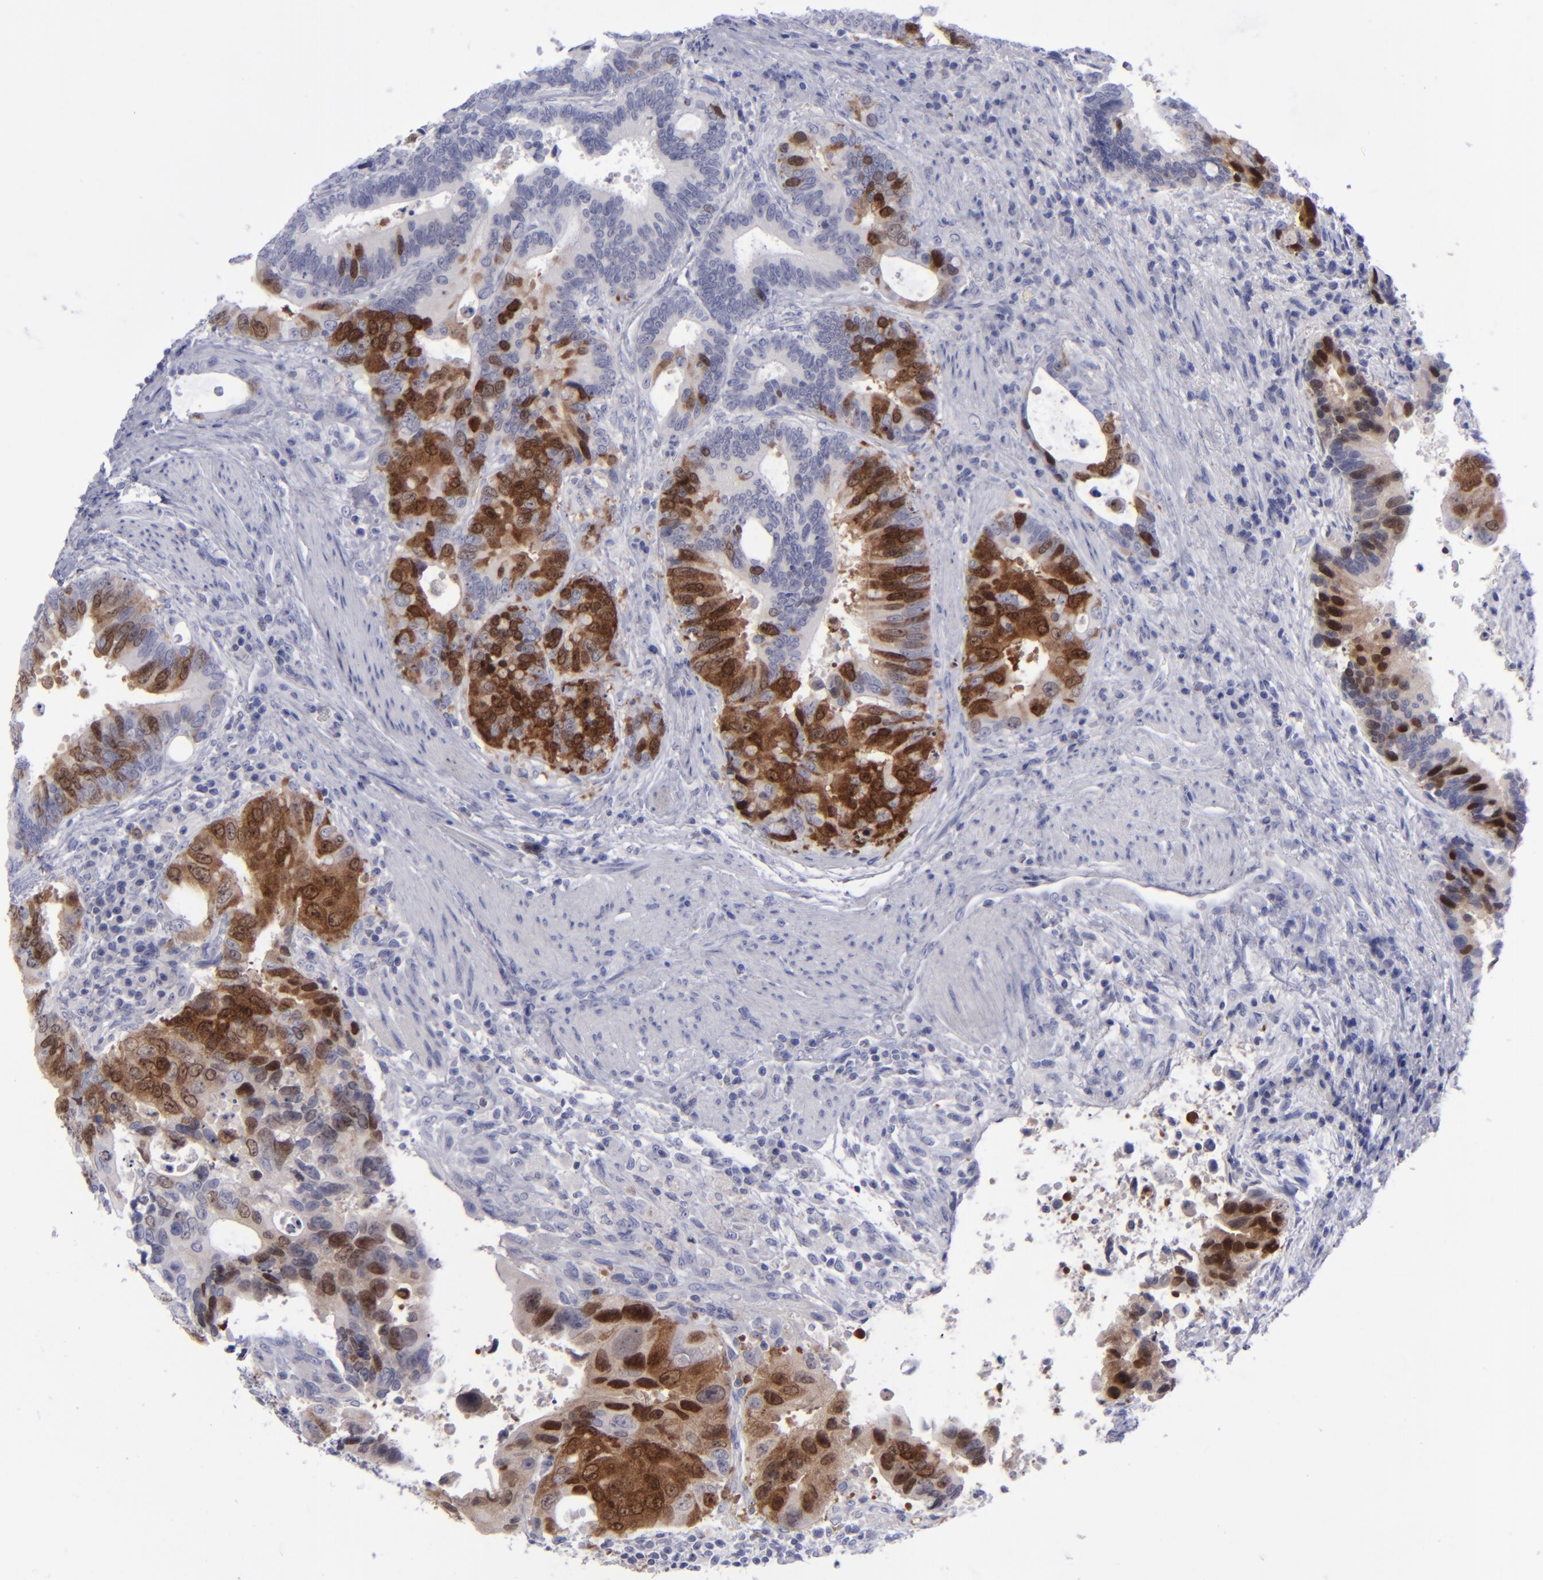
{"staining": {"intensity": "strong", "quantity": "25%-75%", "location": "cytoplasmic/membranous"}, "tissue": "colorectal cancer", "cell_type": "Tumor cells", "image_type": "cancer", "snomed": [{"axis": "morphology", "description": "Adenocarcinoma, NOS"}, {"axis": "topography", "description": "Rectum"}], "caption": "Brown immunohistochemical staining in colorectal adenocarcinoma exhibits strong cytoplasmic/membranous staining in approximately 25%-75% of tumor cells.", "gene": "AURKA", "patient": {"sex": "female", "age": 67}}